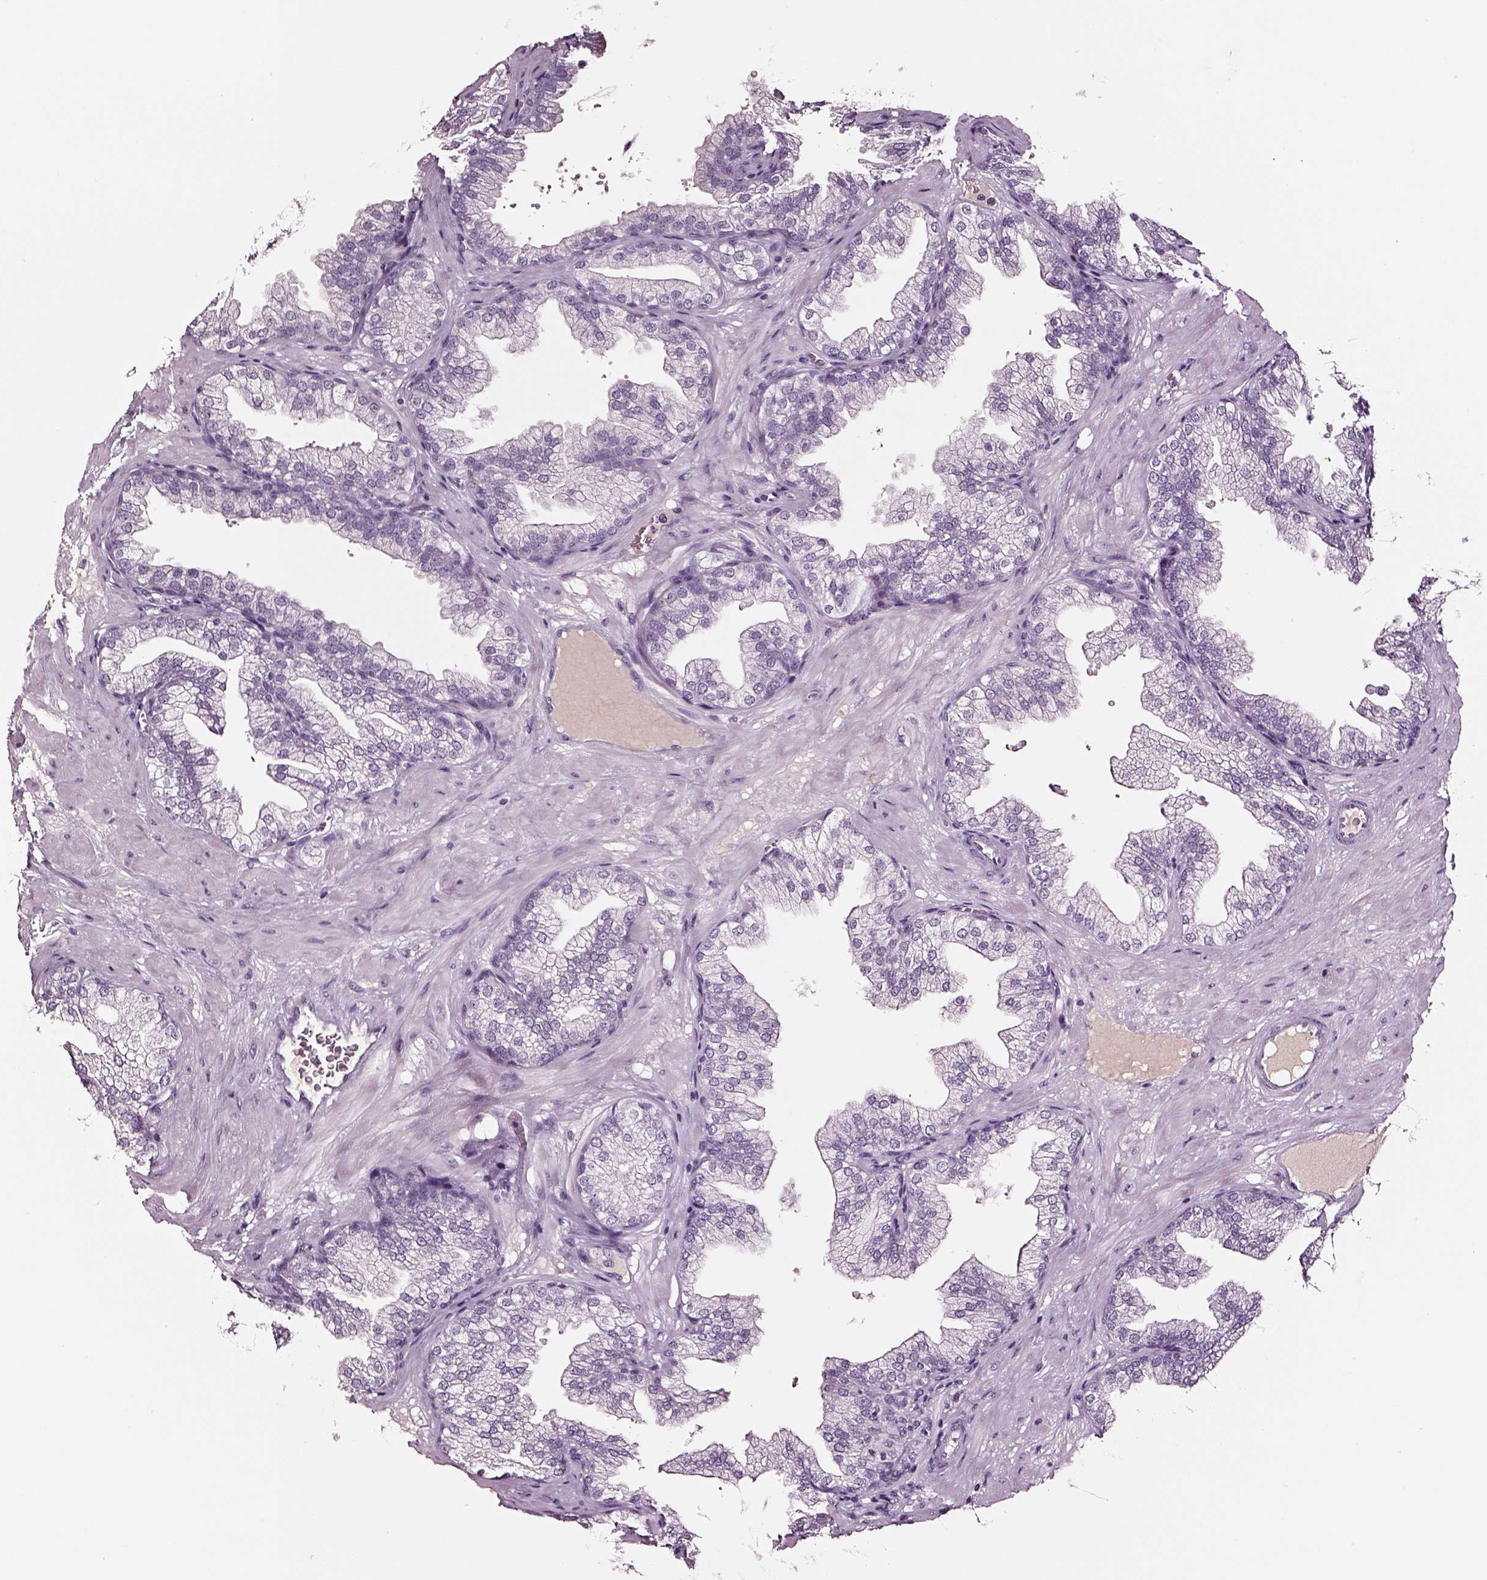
{"staining": {"intensity": "negative", "quantity": "none", "location": "none"}, "tissue": "prostate", "cell_type": "Glandular cells", "image_type": "normal", "snomed": [{"axis": "morphology", "description": "Normal tissue, NOS"}, {"axis": "topography", "description": "Prostate"}], "caption": "Immunohistochemical staining of benign human prostate reveals no significant positivity in glandular cells.", "gene": "SMIM17", "patient": {"sex": "male", "age": 37}}